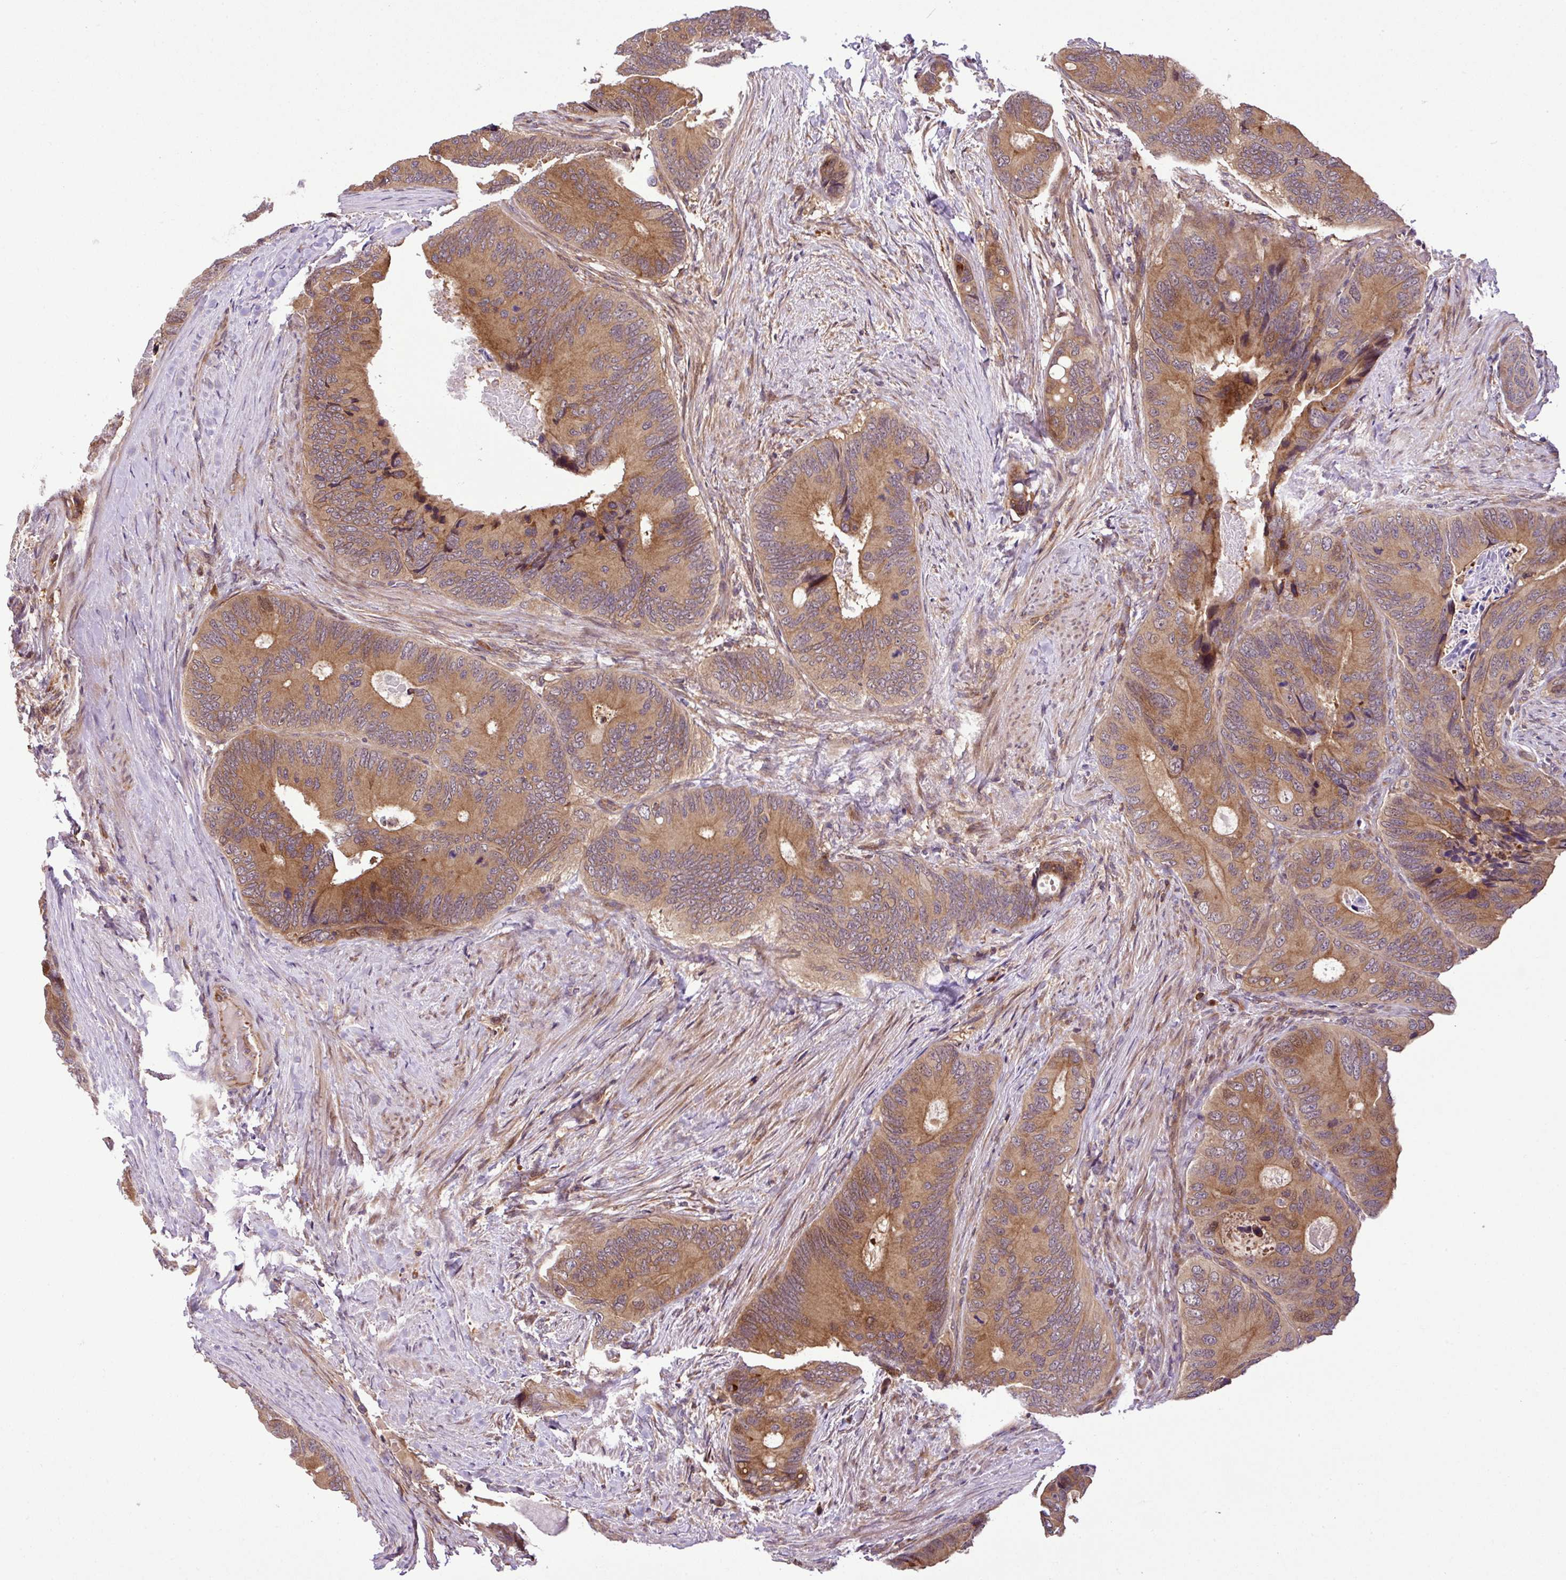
{"staining": {"intensity": "moderate", "quantity": ">75%", "location": "cytoplasmic/membranous"}, "tissue": "colorectal cancer", "cell_type": "Tumor cells", "image_type": "cancer", "snomed": [{"axis": "morphology", "description": "Adenocarcinoma, NOS"}, {"axis": "topography", "description": "Colon"}], "caption": "There is medium levels of moderate cytoplasmic/membranous expression in tumor cells of colorectal cancer (adenocarcinoma), as demonstrated by immunohistochemical staining (brown color).", "gene": "DLGAP4", "patient": {"sex": "male", "age": 84}}